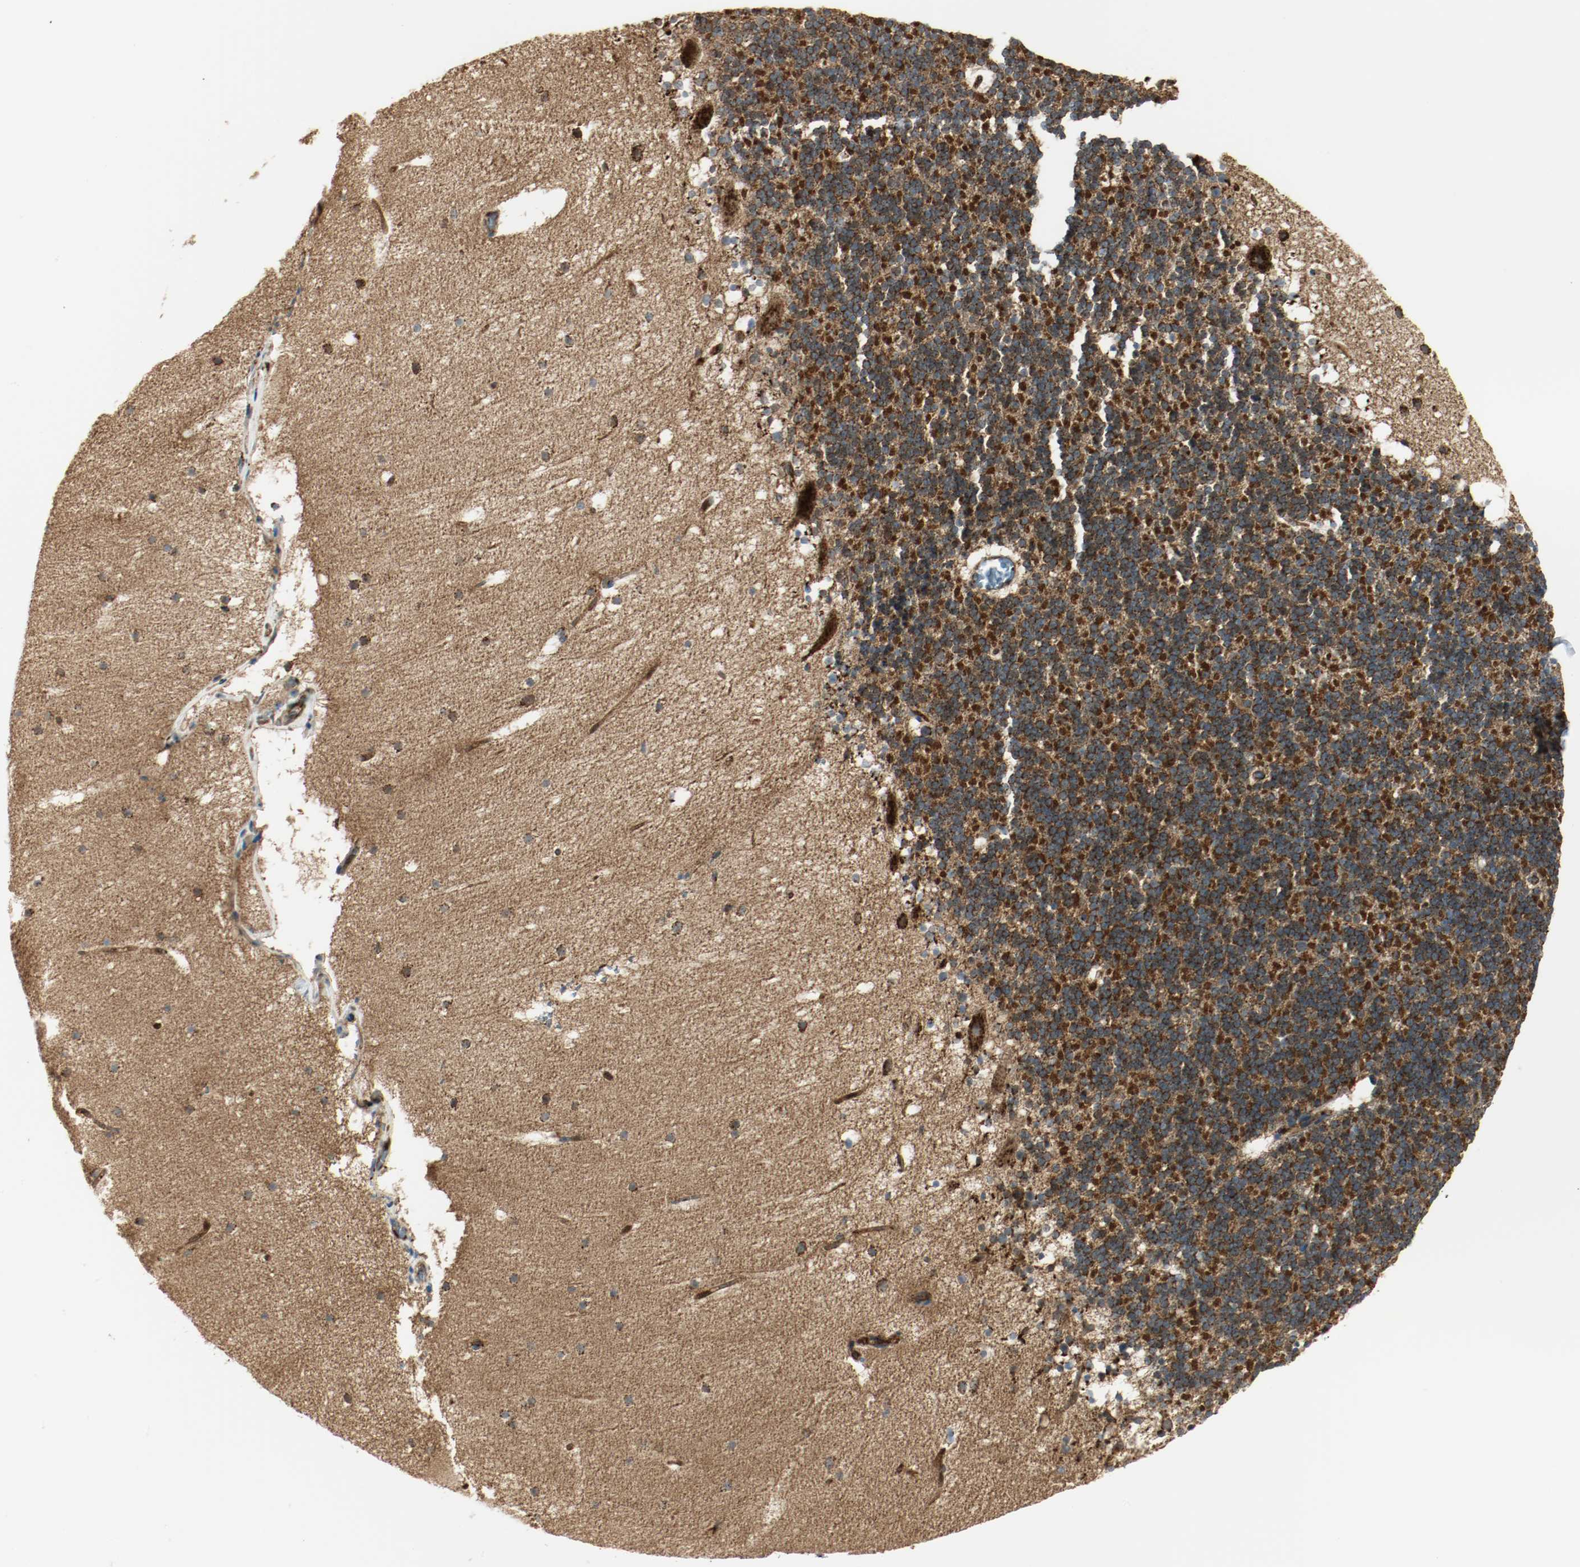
{"staining": {"intensity": "strong", "quantity": ">75%", "location": "cytoplasmic/membranous"}, "tissue": "cerebellum", "cell_type": "Cells in granular layer", "image_type": "normal", "snomed": [{"axis": "morphology", "description": "Normal tissue, NOS"}, {"axis": "topography", "description": "Cerebellum"}], "caption": "Immunohistochemical staining of normal cerebellum reveals strong cytoplasmic/membranous protein expression in approximately >75% of cells in granular layer.", "gene": "PLCG1", "patient": {"sex": "male", "age": 45}}